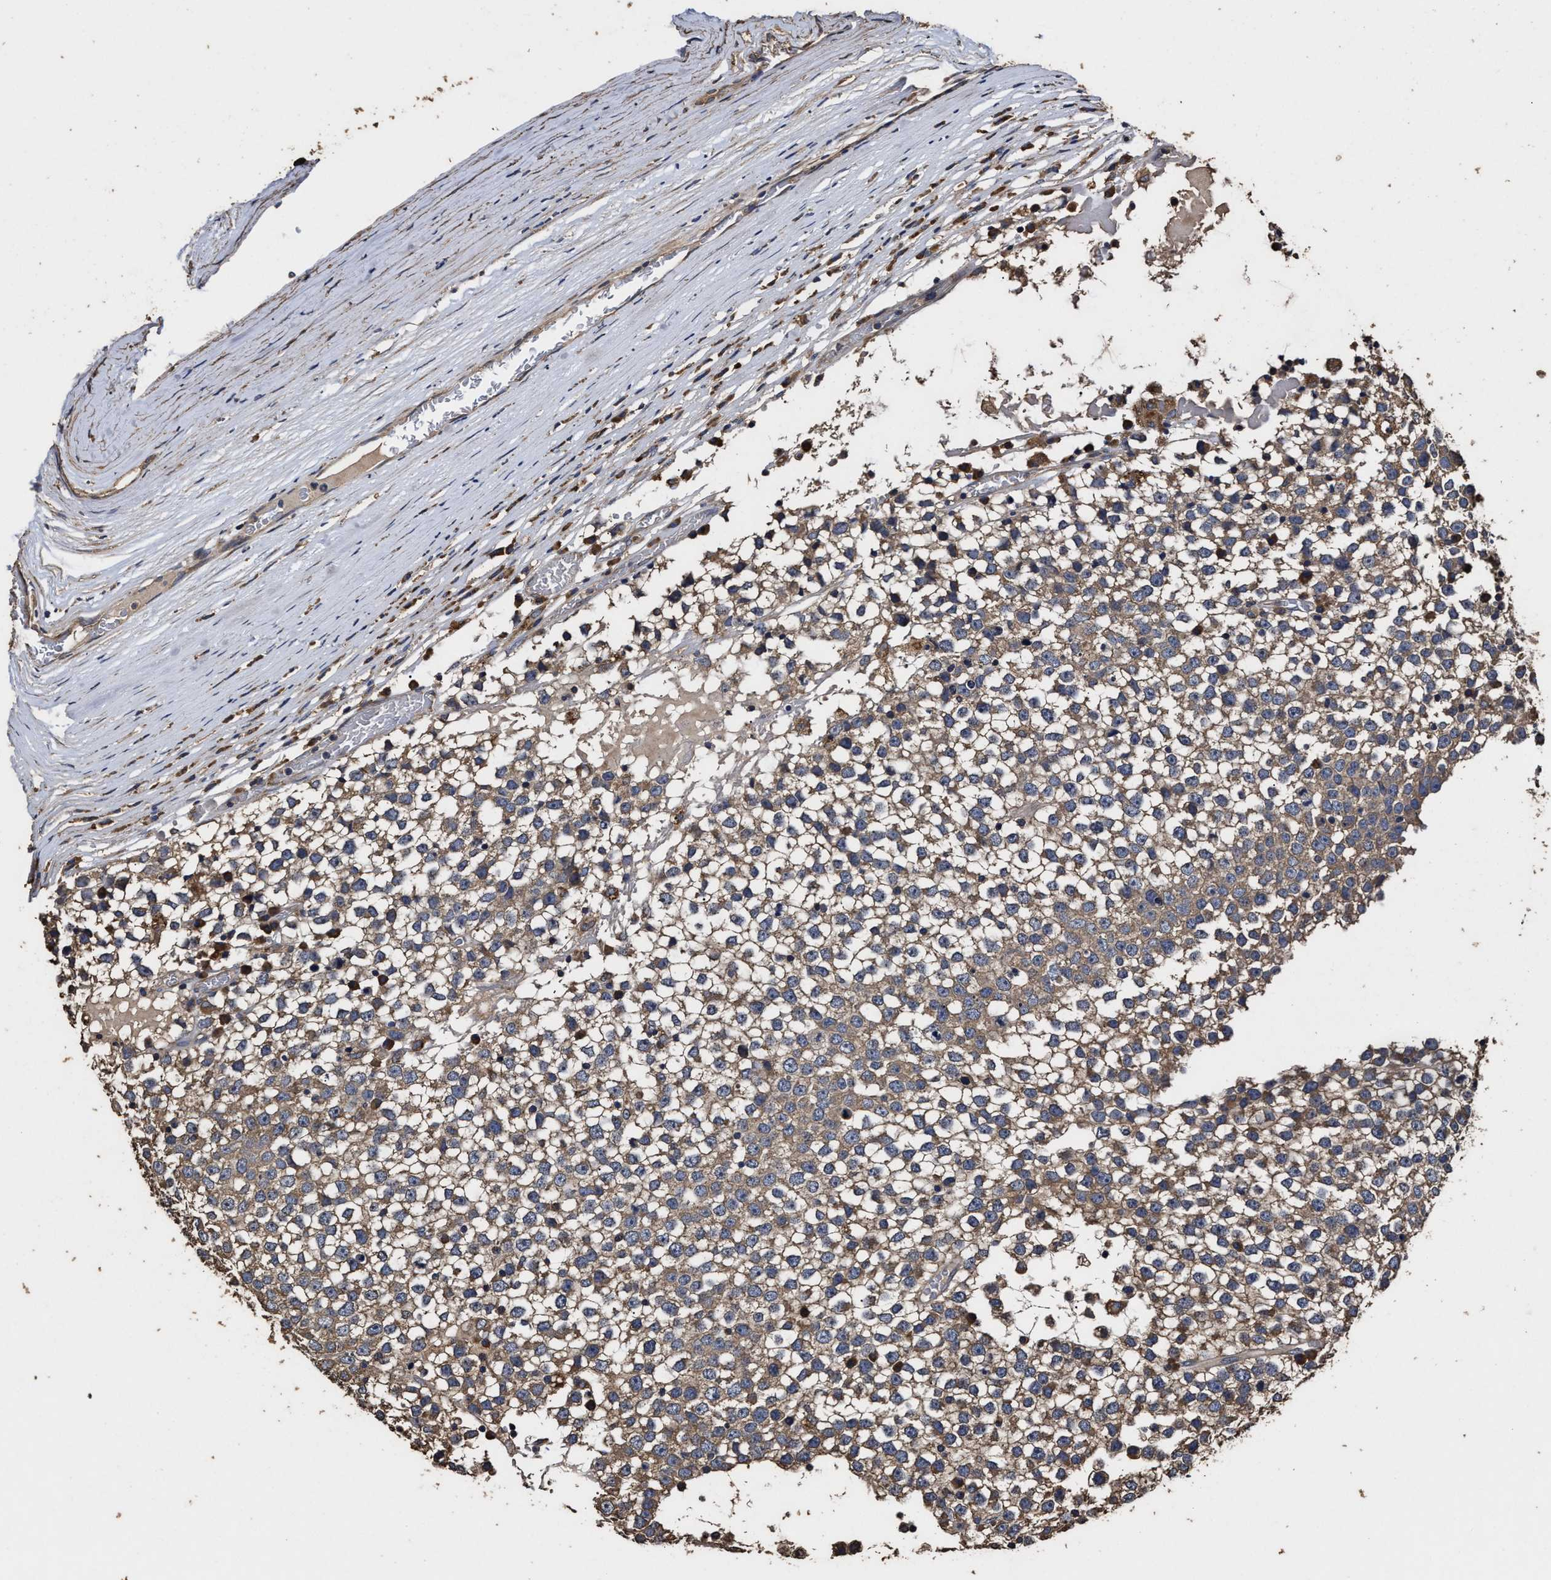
{"staining": {"intensity": "weak", "quantity": ">75%", "location": "cytoplasmic/membranous"}, "tissue": "testis cancer", "cell_type": "Tumor cells", "image_type": "cancer", "snomed": [{"axis": "morphology", "description": "Seminoma, NOS"}, {"axis": "topography", "description": "Testis"}], "caption": "An IHC image of tumor tissue is shown. Protein staining in brown highlights weak cytoplasmic/membranous positivity in testis cancer (seminoma) within tumor cells.", "gene": "PPM1K", "patient": {"sex": "male", "age": 65}}